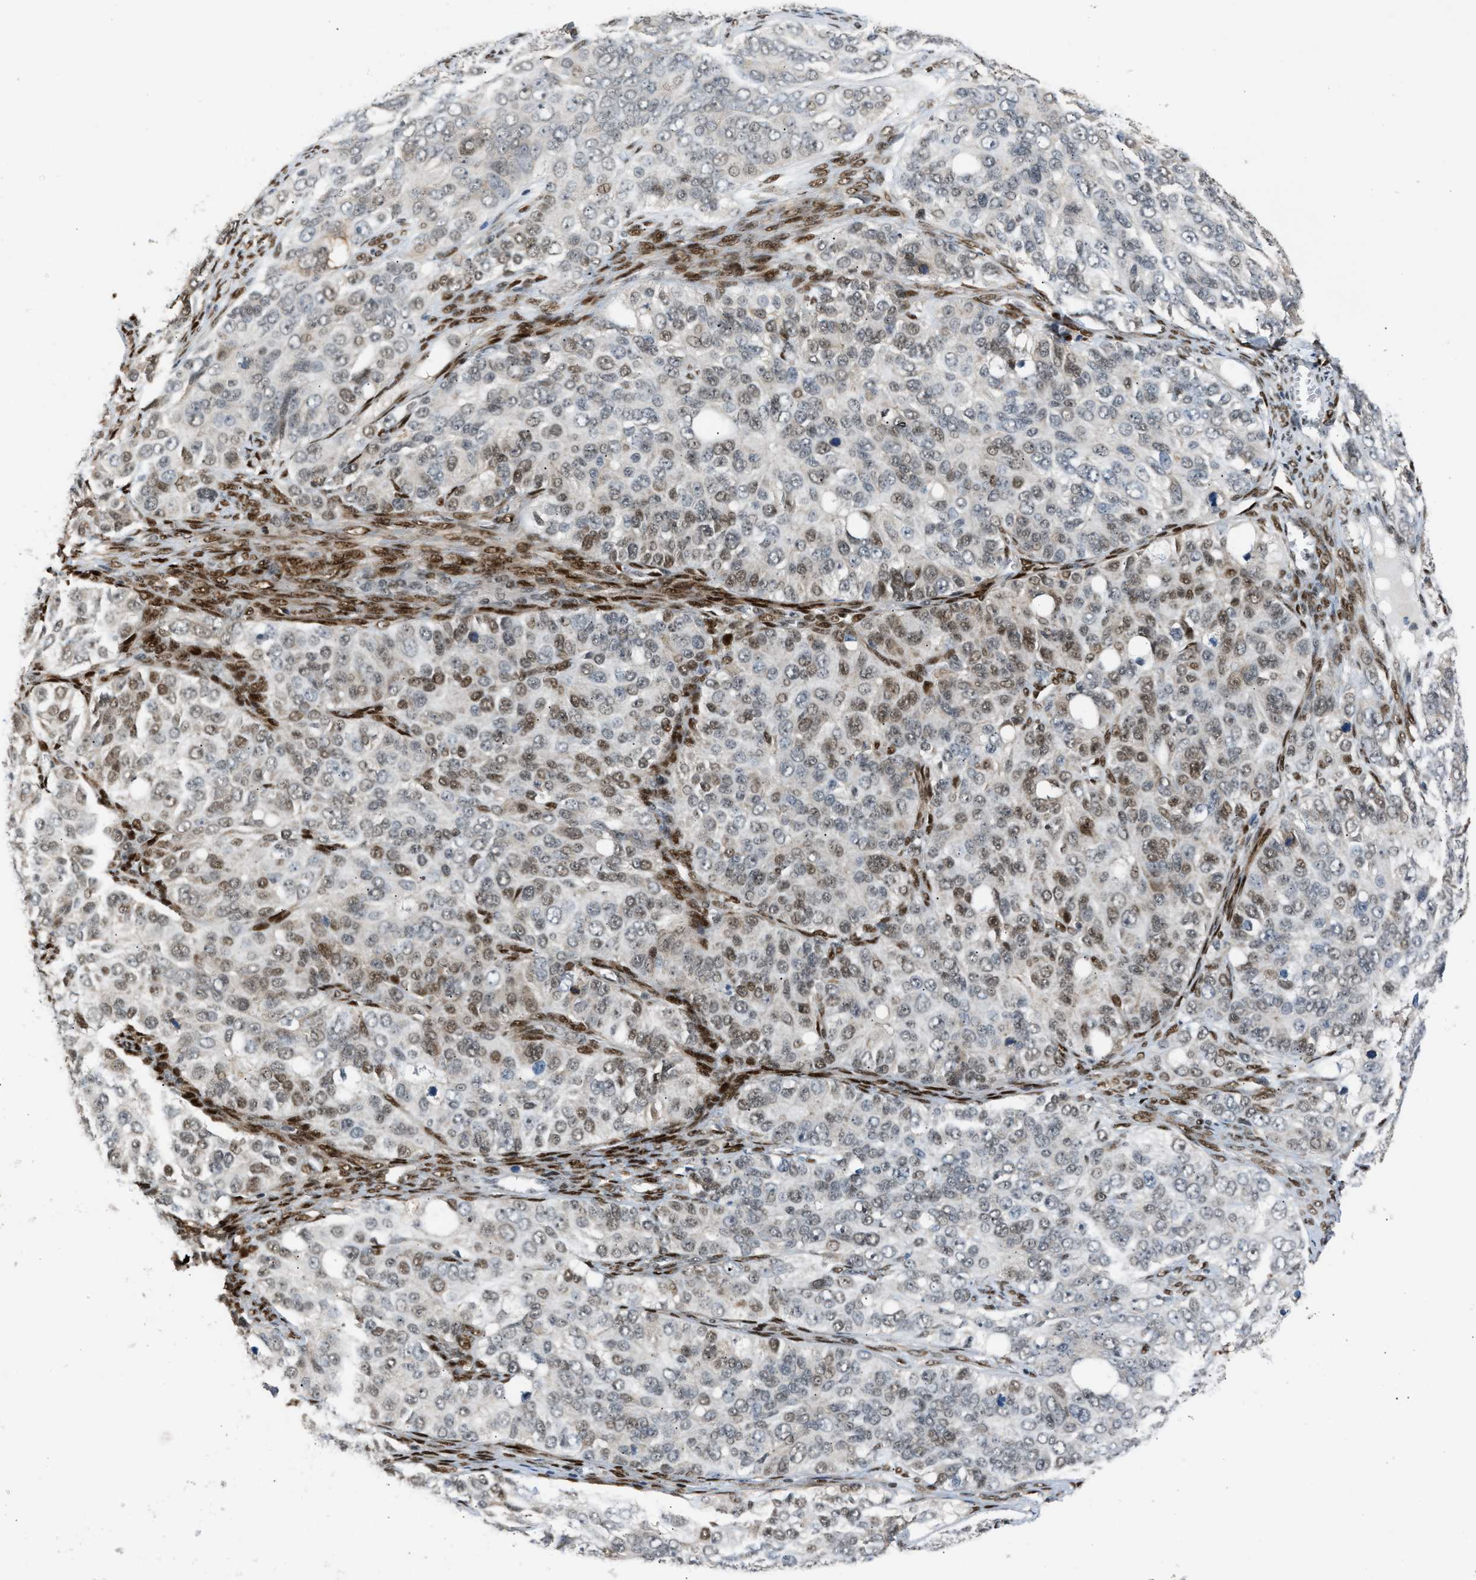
{"staining": {"intensity": "weak", "quantity": "25%-75%", "location": "nuclear"}, "tissue": "ovarian cancer", "cell_type": "Tumor cells", "image_type": "cancer", "snomed": [{"axis": "morphology", "description": "Carcinoma, endometroid"}, {"axis": "topography", "description": "Ovary"}], "caption": "Protein analysis of endometroid carcinoma (ovarian) tissue shows weak nuclear positivity in about 25%-75% of tumor cells.", "gene": "SSBP2", "patient": {"sex": "female", "age": 51}}